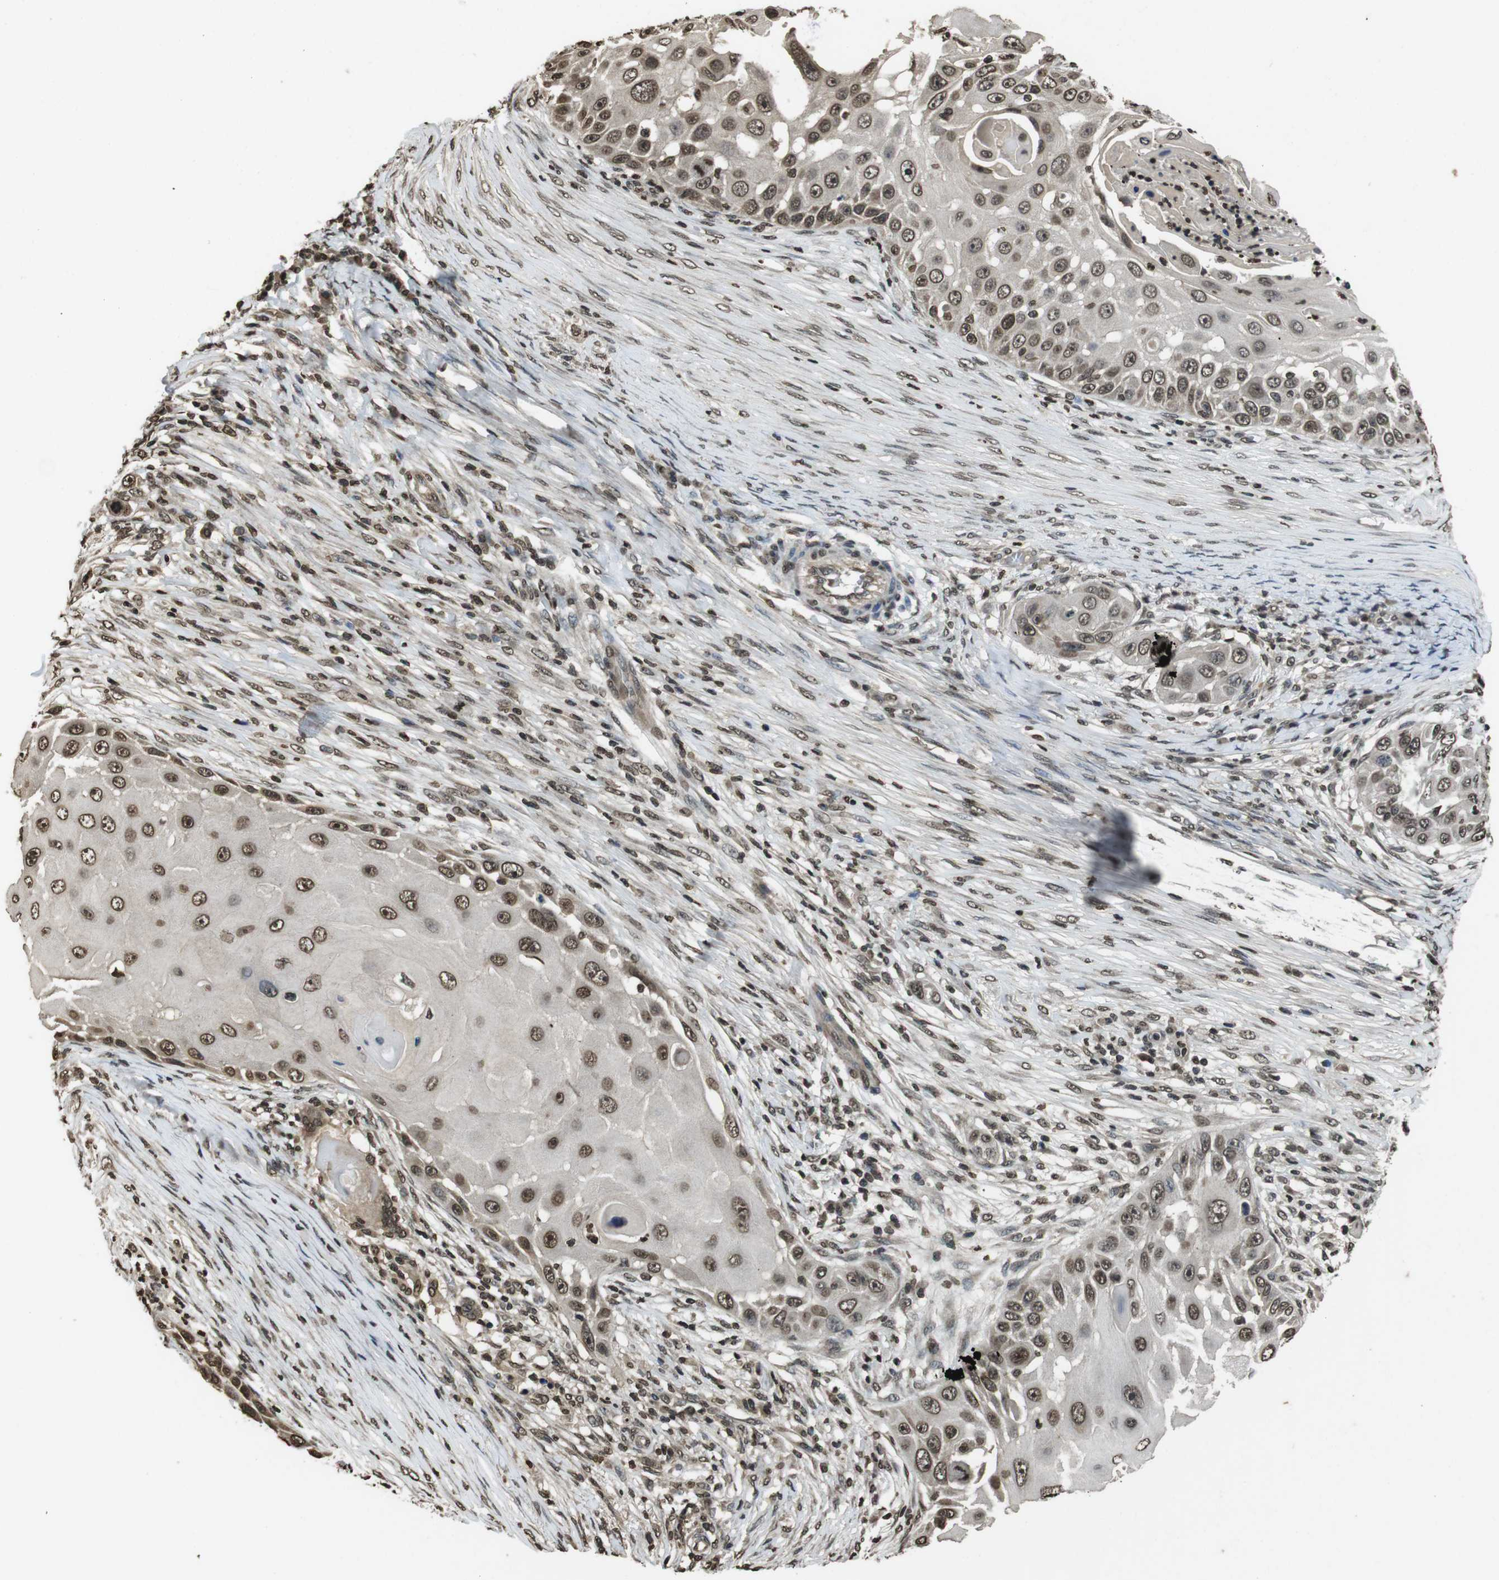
{"staining": {"intensity": "moderate", "quantity": ">75%", "location": "nuclear"}, "tissue": "skin cancer", "cell_type": "Tumor cells", "image_type": "cancer", "snomed": [{"axis": "morphology", "description": "Squamous cell carcinoma, NOS"}, {"axis": "topography", "description": "Skin"}], "caption": "Immunohistochemistry photomicrograph of neoplastic tissue: human skin cancer (squamous cell carcinoma) stained using immunohistochemistry (IHC) exhibits medium levels of moderate protein expression localized specifically in the nuclear of tumor cells, appearing as a nuclear brown color.", "gene": "MAF", "patient": {"sex": "female", "age": 44}}